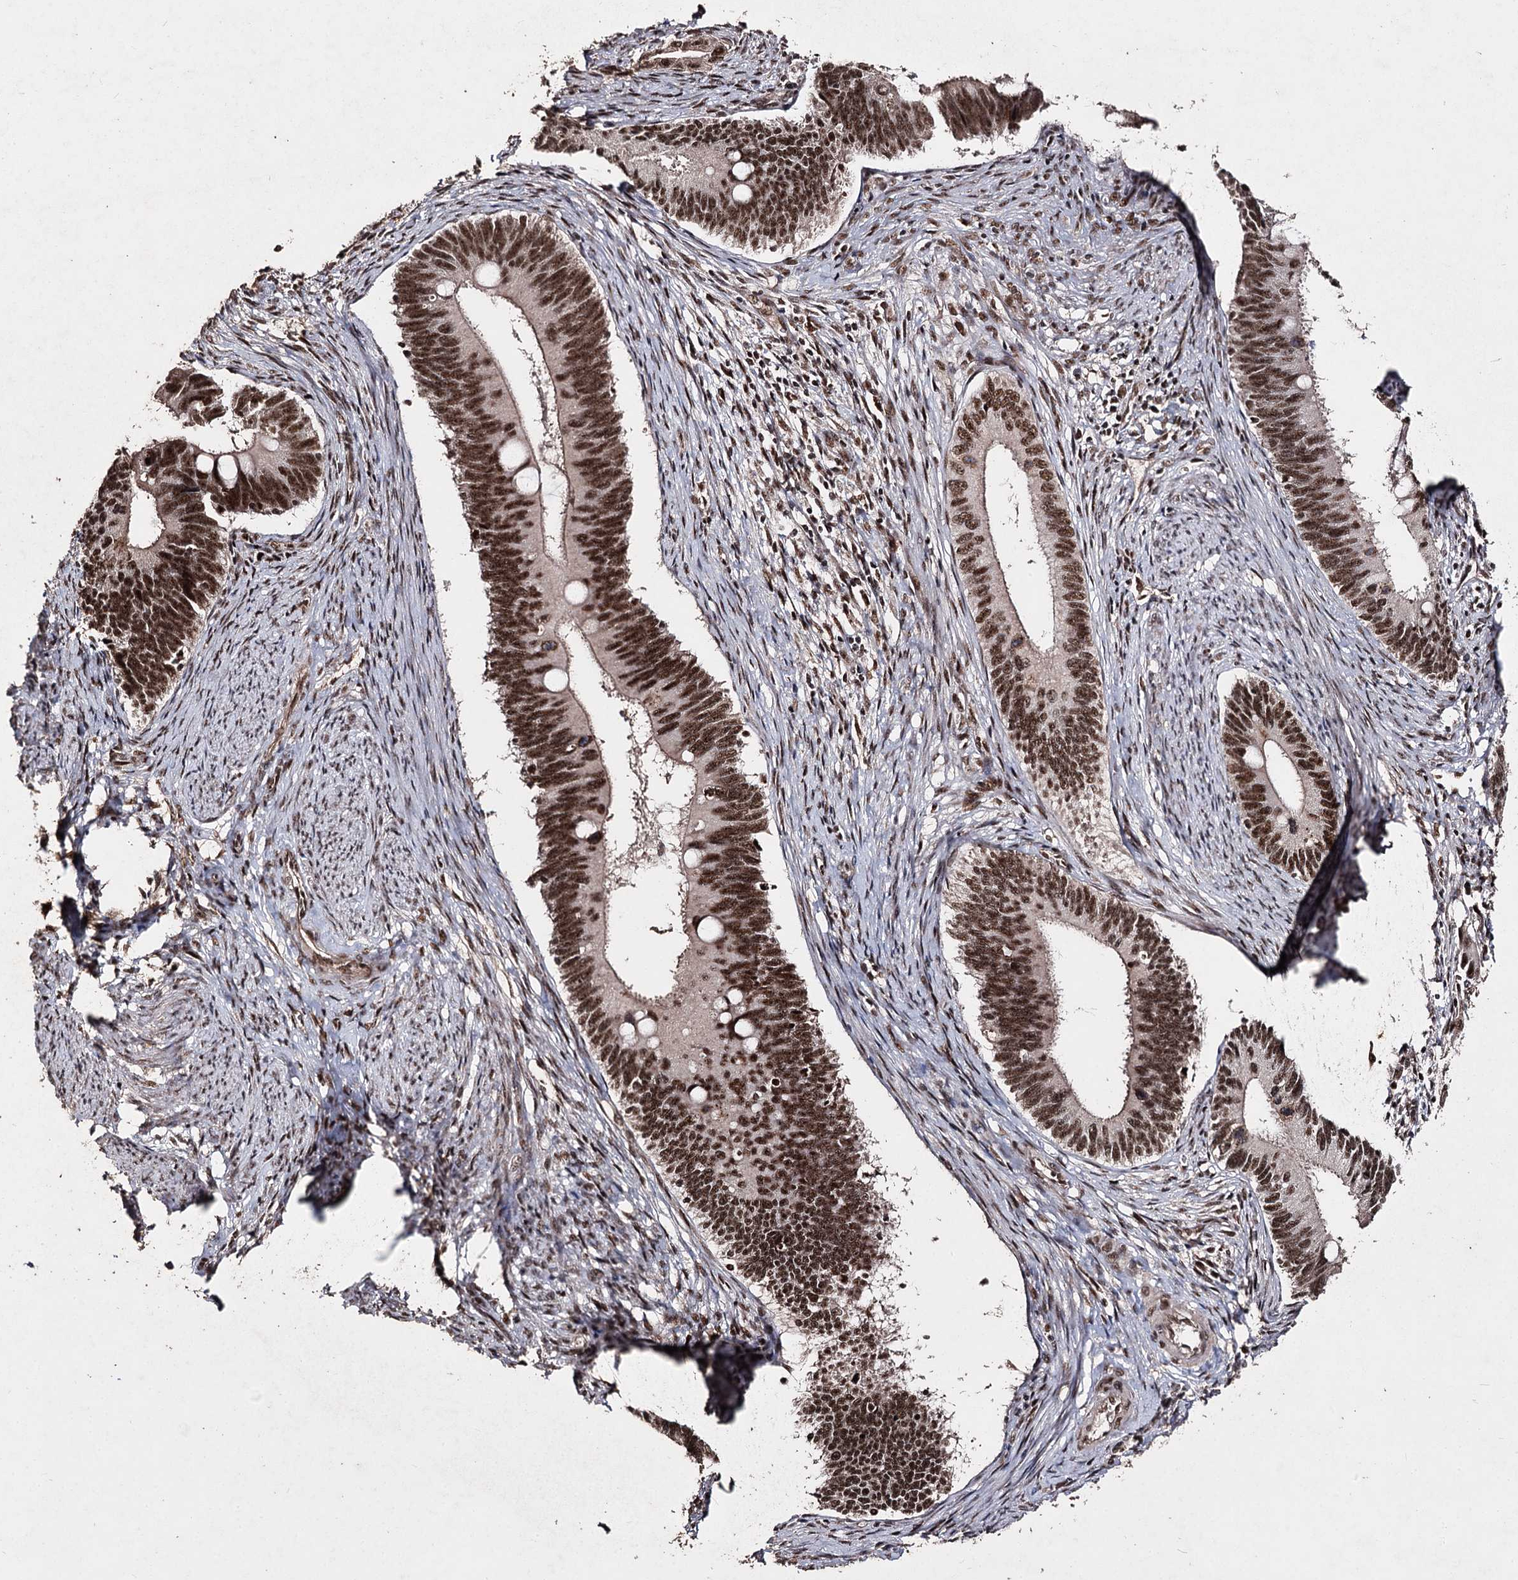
{"staining": {"intensity": "strong", "quantity": ">75%", "location": "nuclear"}, "tissue": "cervical cancer", "cell_type": "Tumor cells", "image_type": "cancer", "snomed": [{"axis": "morphology", "description": "Adenocarcinoma, NOS"}, {"axis": "topography", "description": "Cervix"}], "caption": "Human cervical adenocarcinoma stained for a protein (brown) reveals strong nuclear positive staining in about >75% of tumor cells.", "gene": "U2SURP", "patient": {"sex": "female", "age": 42}}